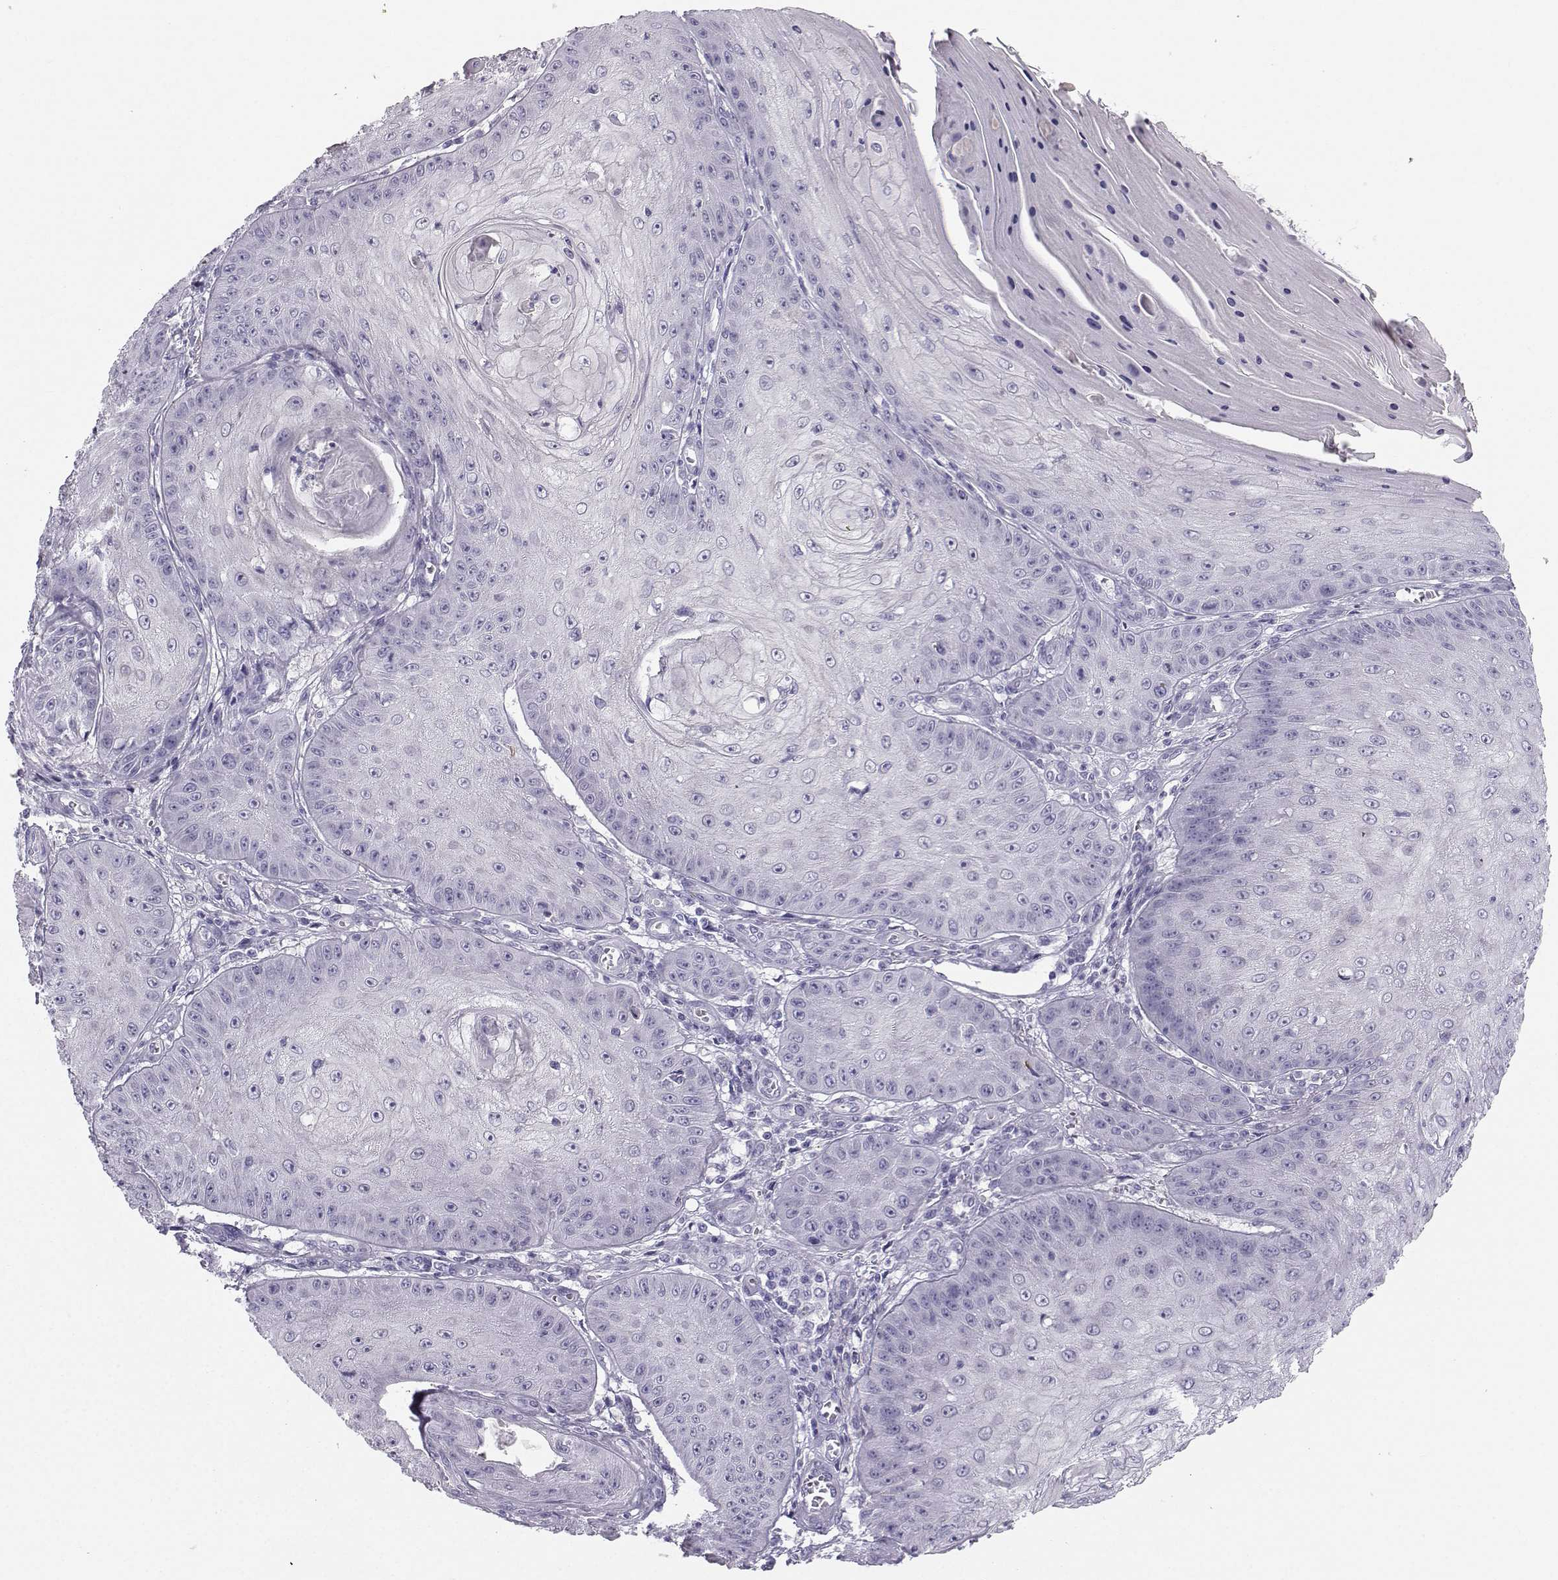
{"staining": {"intensity": "negative", "quantity": "none", "location": "none"}, "tissue": "skin cancer", "cell_type": "Tumor cells", "image_type": "cancer", "snomed": [{"axis": "morphology", "description": "Squamous cell carcinoma, NOS"}, {"axis": "topography", "description": "Skin"}], "caption": "Tumor cells are negative for protein expression in human skin squamous cell carcinoma.", "gene": "IQCD", "patient": {"sex": "male", "age": 70}}